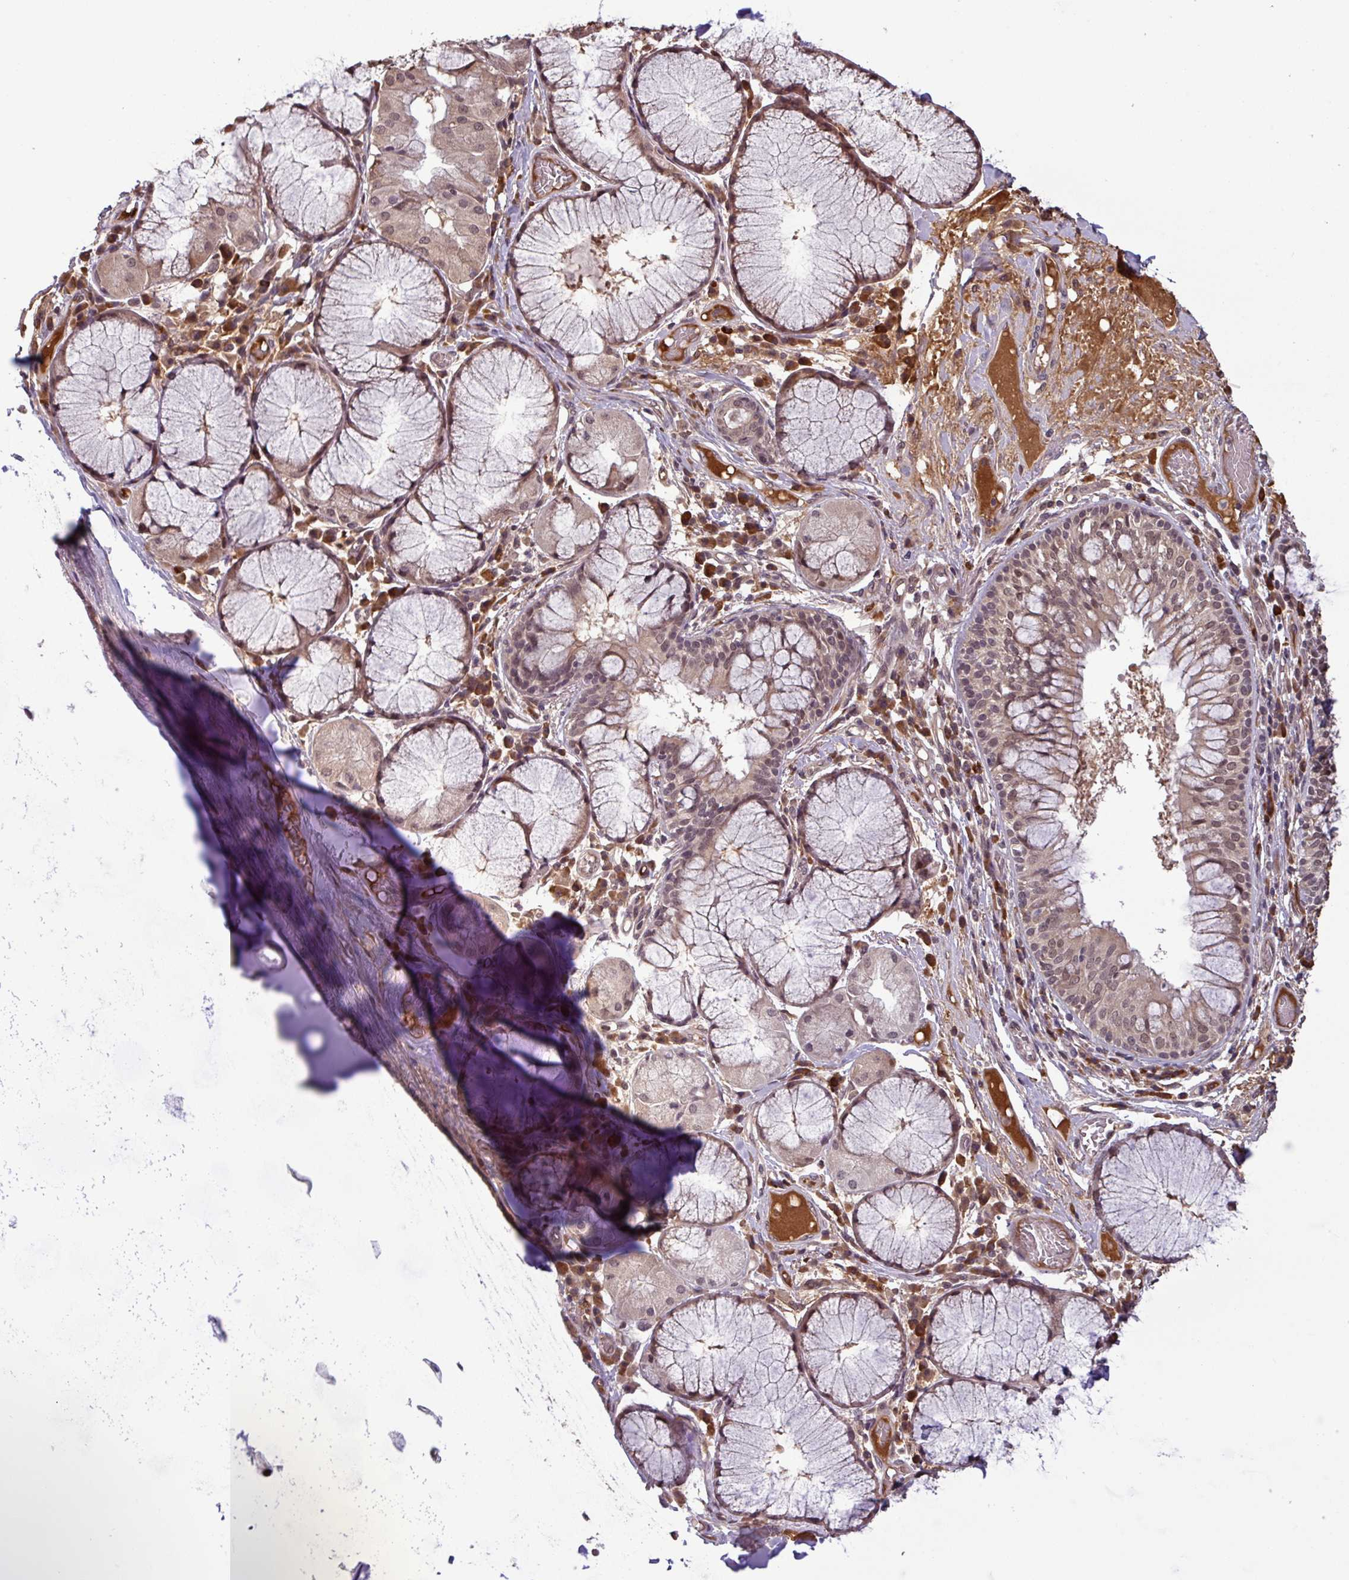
{"staining": {"intensity": "negative", "quantity": "none", "location": "none"}, "tissue": "adipose tissue", "cell_type": "Adipocytes", "image_type": "normal", "snomed": [{"axis": "morphology", "description": "Normal tissue, NOS"}, {"axis": "topography", "description": "Cartilage tissue"}, {"axis": "topography", "description": "Bronchus"}], "caption": "The immunohistochemistry (IHC) micrograph has no significant positivity in adipocytes of adipose tissue. (DAB immunohistochemistry, high magnification).", "gene": "NOB1", "patient": {"sex": "male", "age": 56}}